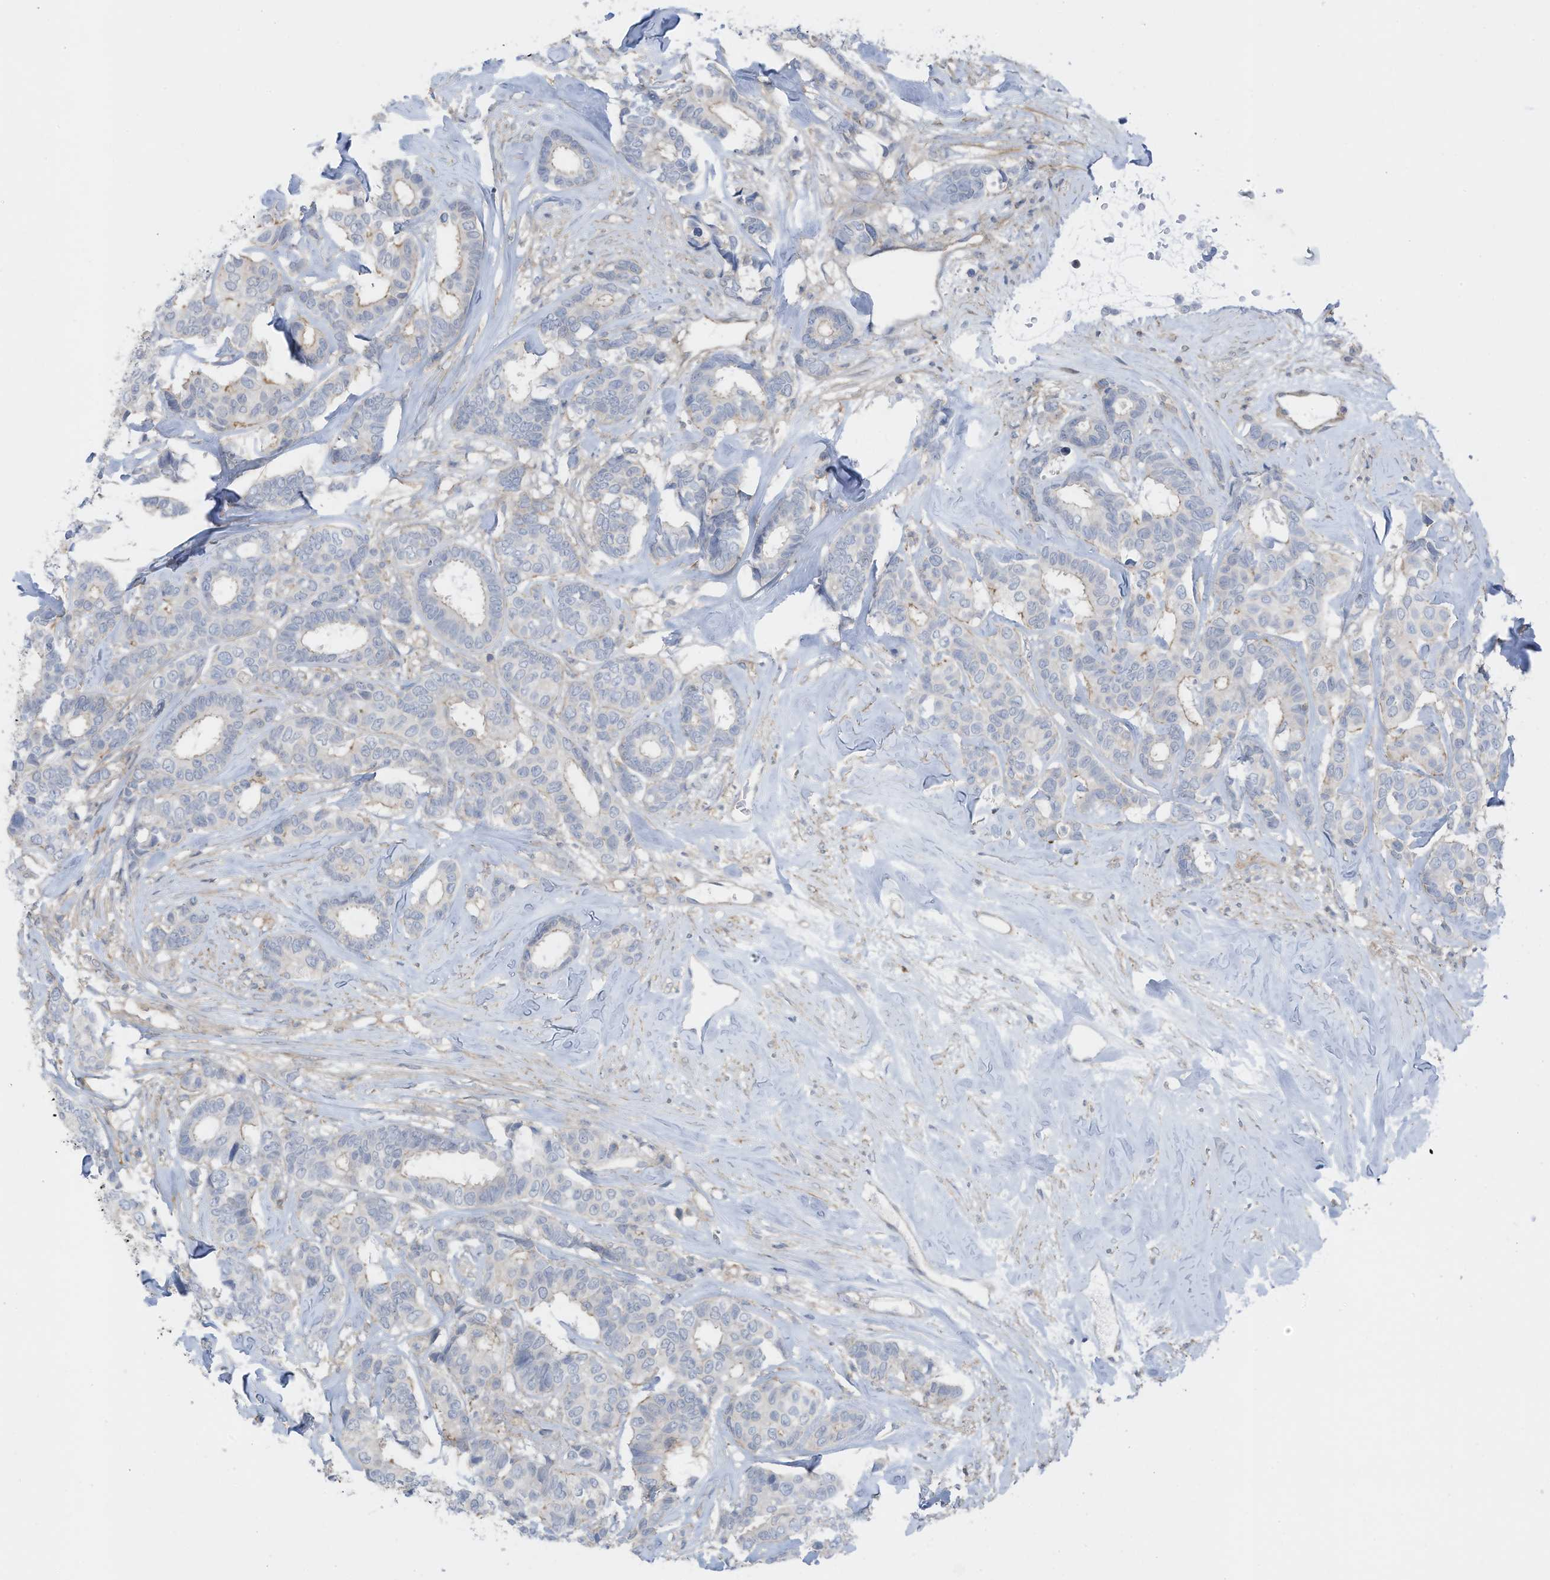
{"staining": {"intensity": "negative", "quantity": "none", "location": "none"}, "tissue": "breast cancer", "cell_type": "Tumor cells", "image_type": "cancer", "snomed": [{"axis": "morphology", "description": "Duct carcinoma"}, {"axis": "topography", "description": "Breast"}], "caption": "This is an IHC histopathology image of human breast cancer. There is no expression in tumor cells.", "gene": "ZNF846", "patient": {"sex": "female", "age": 87}}